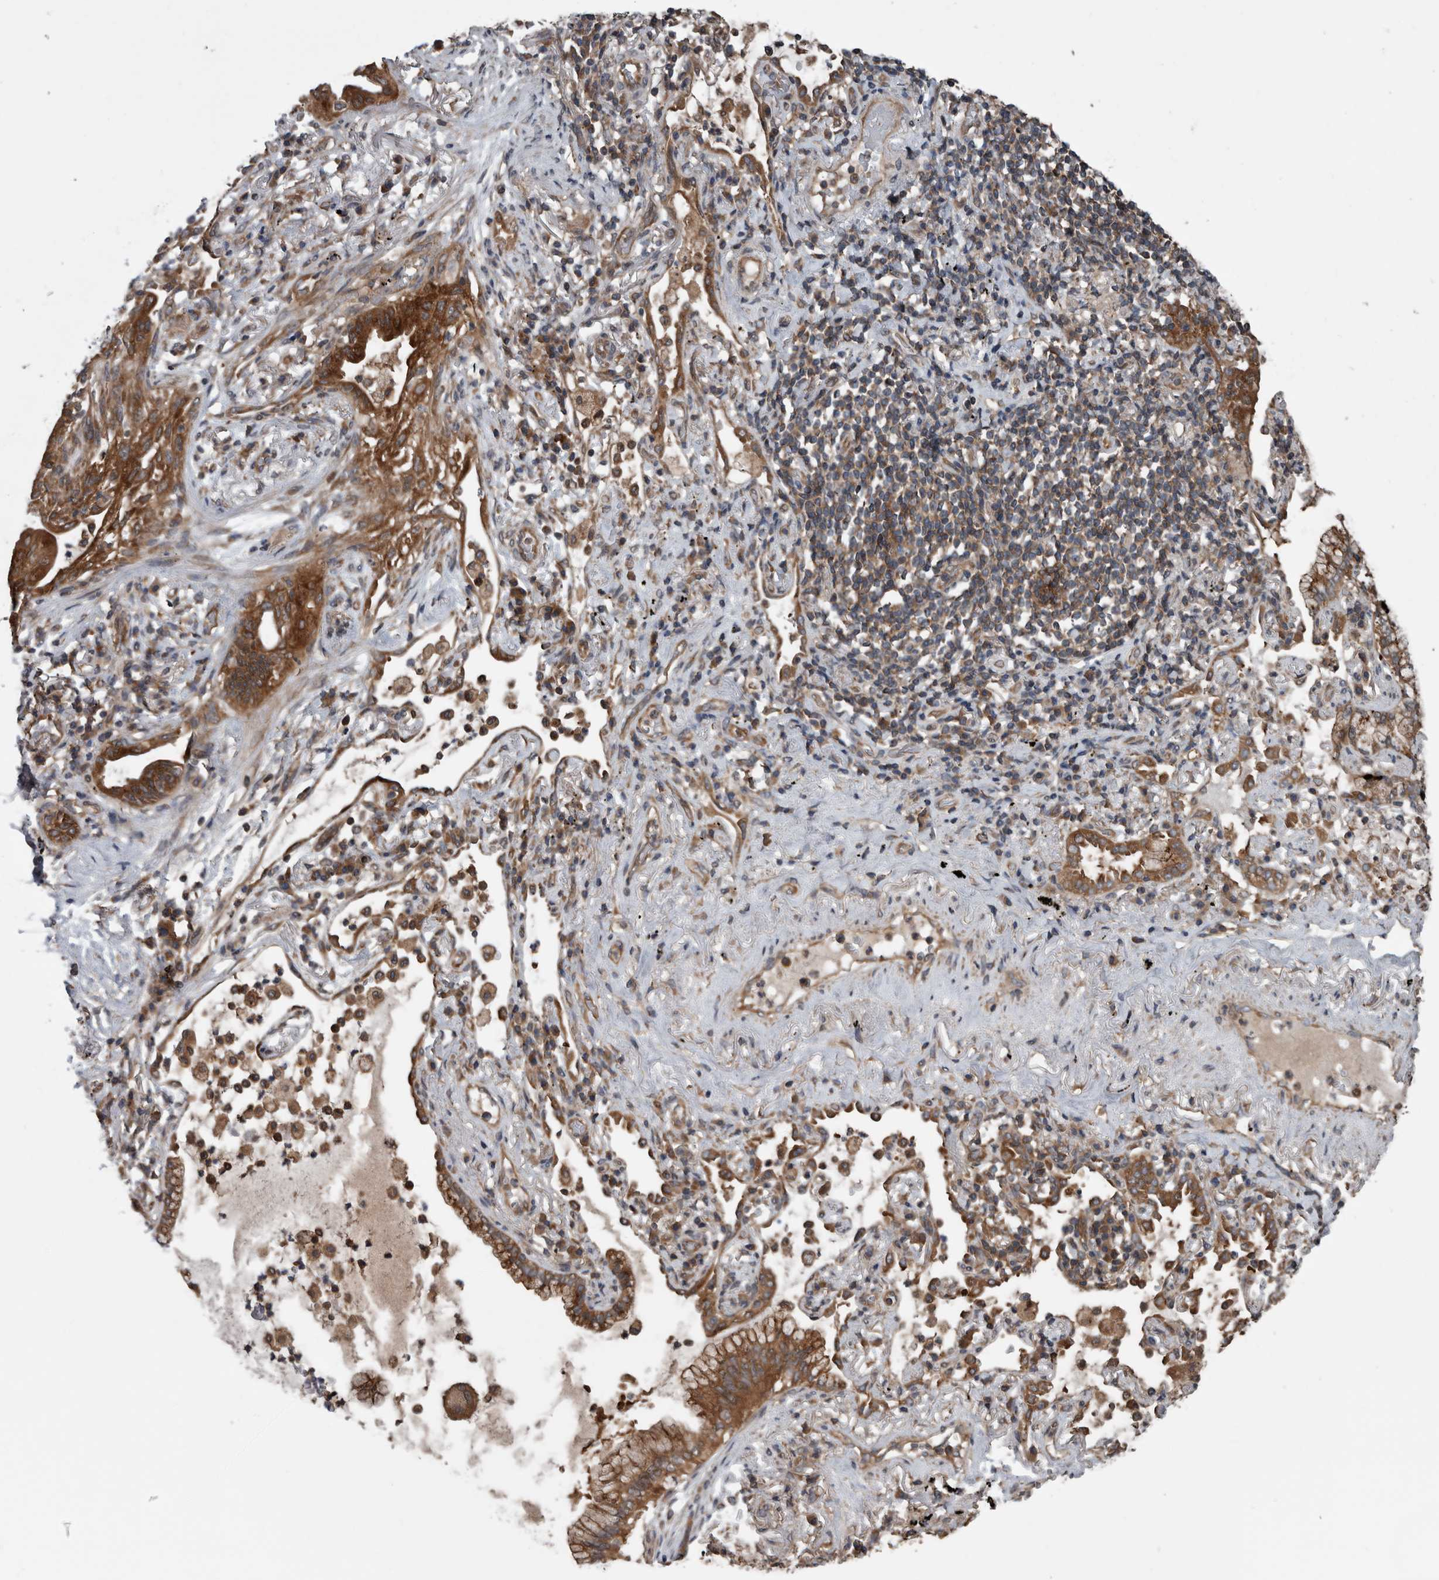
{"staining": {"intensity": "strong", "quantity": ">75%", "location": "cytoplasmic/membranous"}, "tissue": "lung cancer", "cell_type": "Tumor cells", "image_type": "cancer", "snomed": [{"axis": "morphology", "description": "Adenocarcinoma, NOS"}, {"axis": "topography", "description": "Lung"}], "caption": "Immunohistochemistry (IHC) photomicrograph of neoplastic tissue: adenocarcinoma (lung) stained using immunohistochemistry shows high levels of strong protein expression localized specifically in the cytoplasmic/membranous of tumor cells, appearing as a cytoplasmic/membranous brown color.", "gene": "RIOK3", "patient": {"sex": "female", "age": 70}}